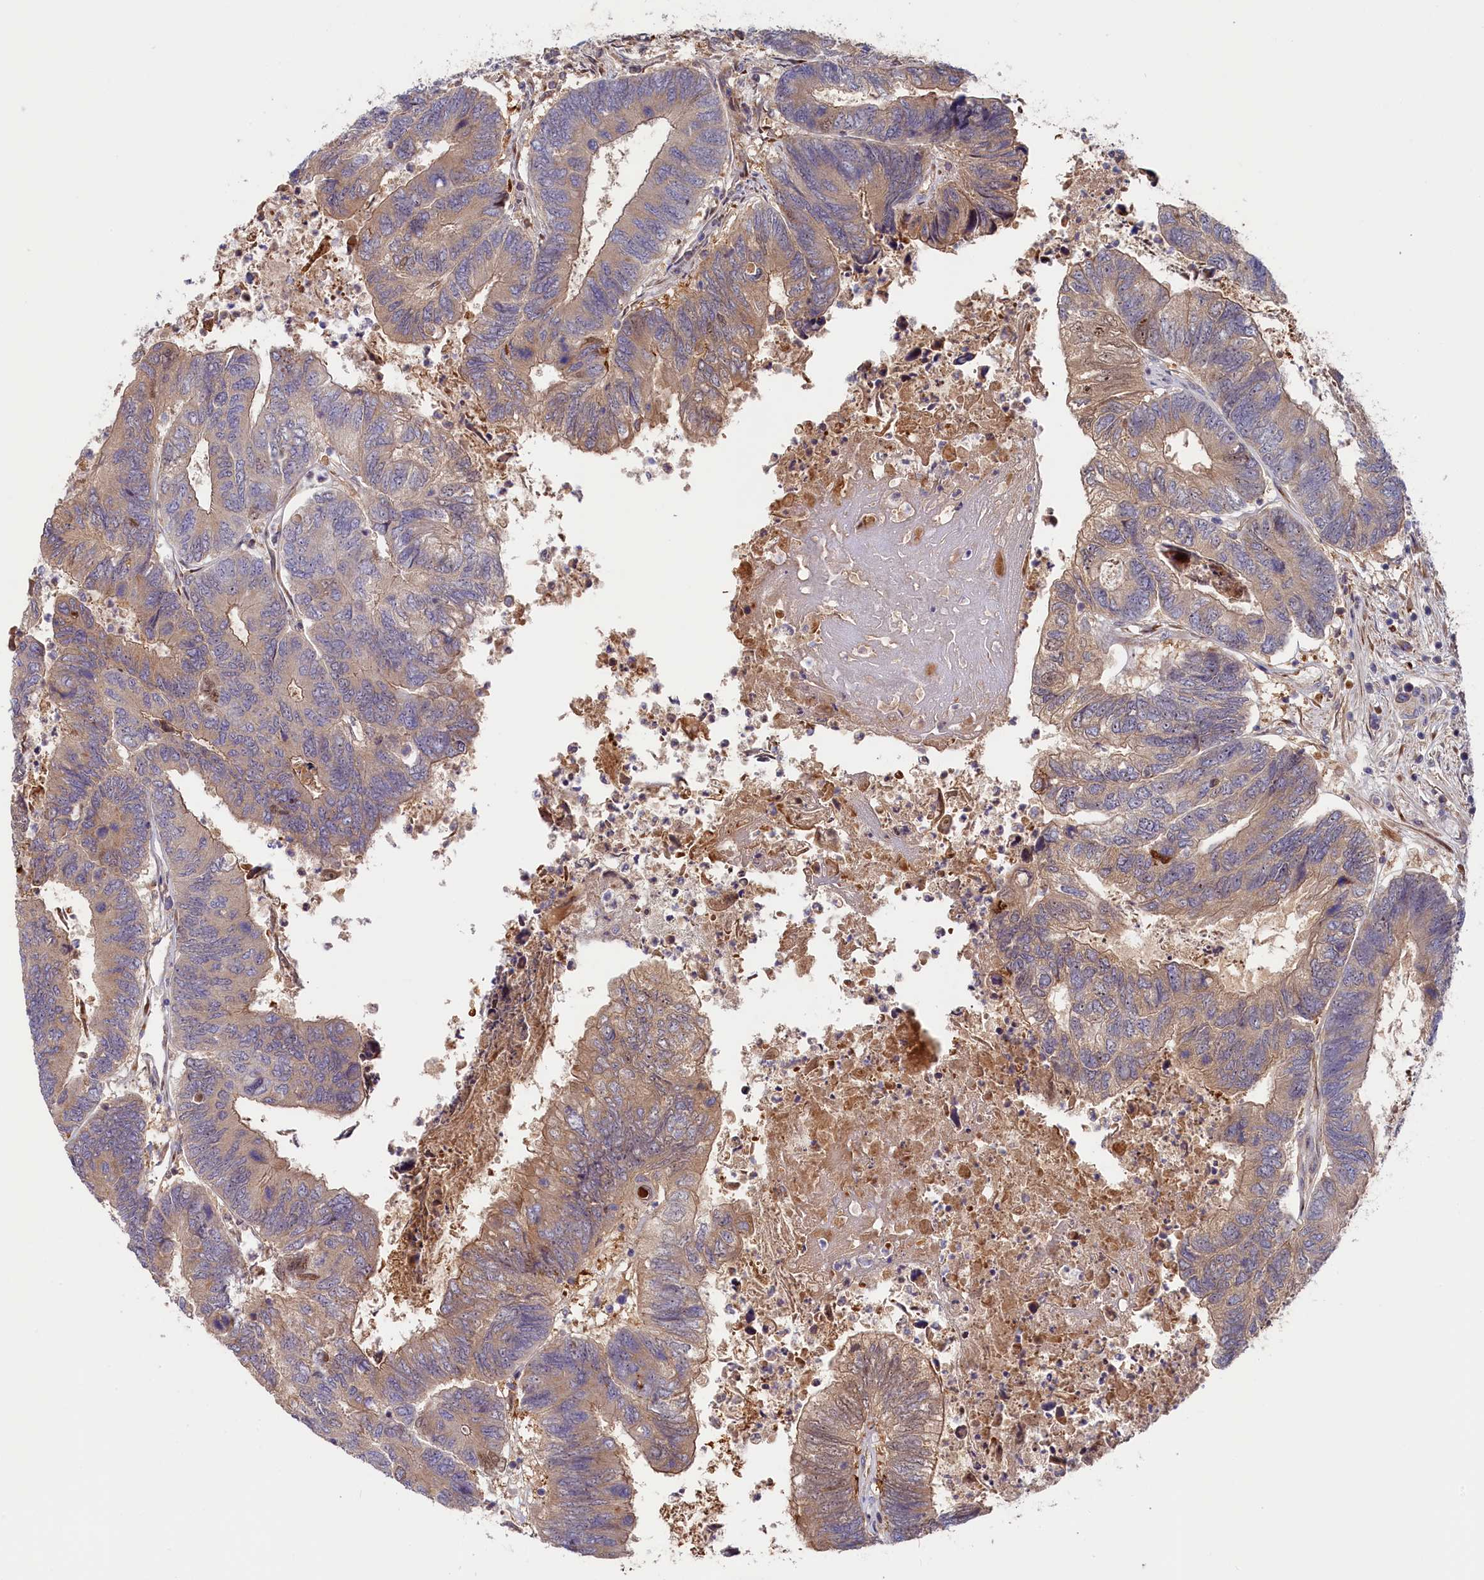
{"staining": {"intensity": "weak", "quantity": "25%-75%", "location": "cytoplasmic/membranous"}, "tissue": "colorectal cancer", "cell_type": "Tumor cells", "image_type": "cancer", "snomed": [{"axis": "morphology", "description": "Adenocarcinoma, NOS"}, {"axis": "topography", "description": "Colon"}], "caption": "Human colorectal adenocarcinoma stained with a protein marker demonstrates weak staining in tumor cells.", "gene": "CHST12", "patient": {"sex": "female", "age": 67}}